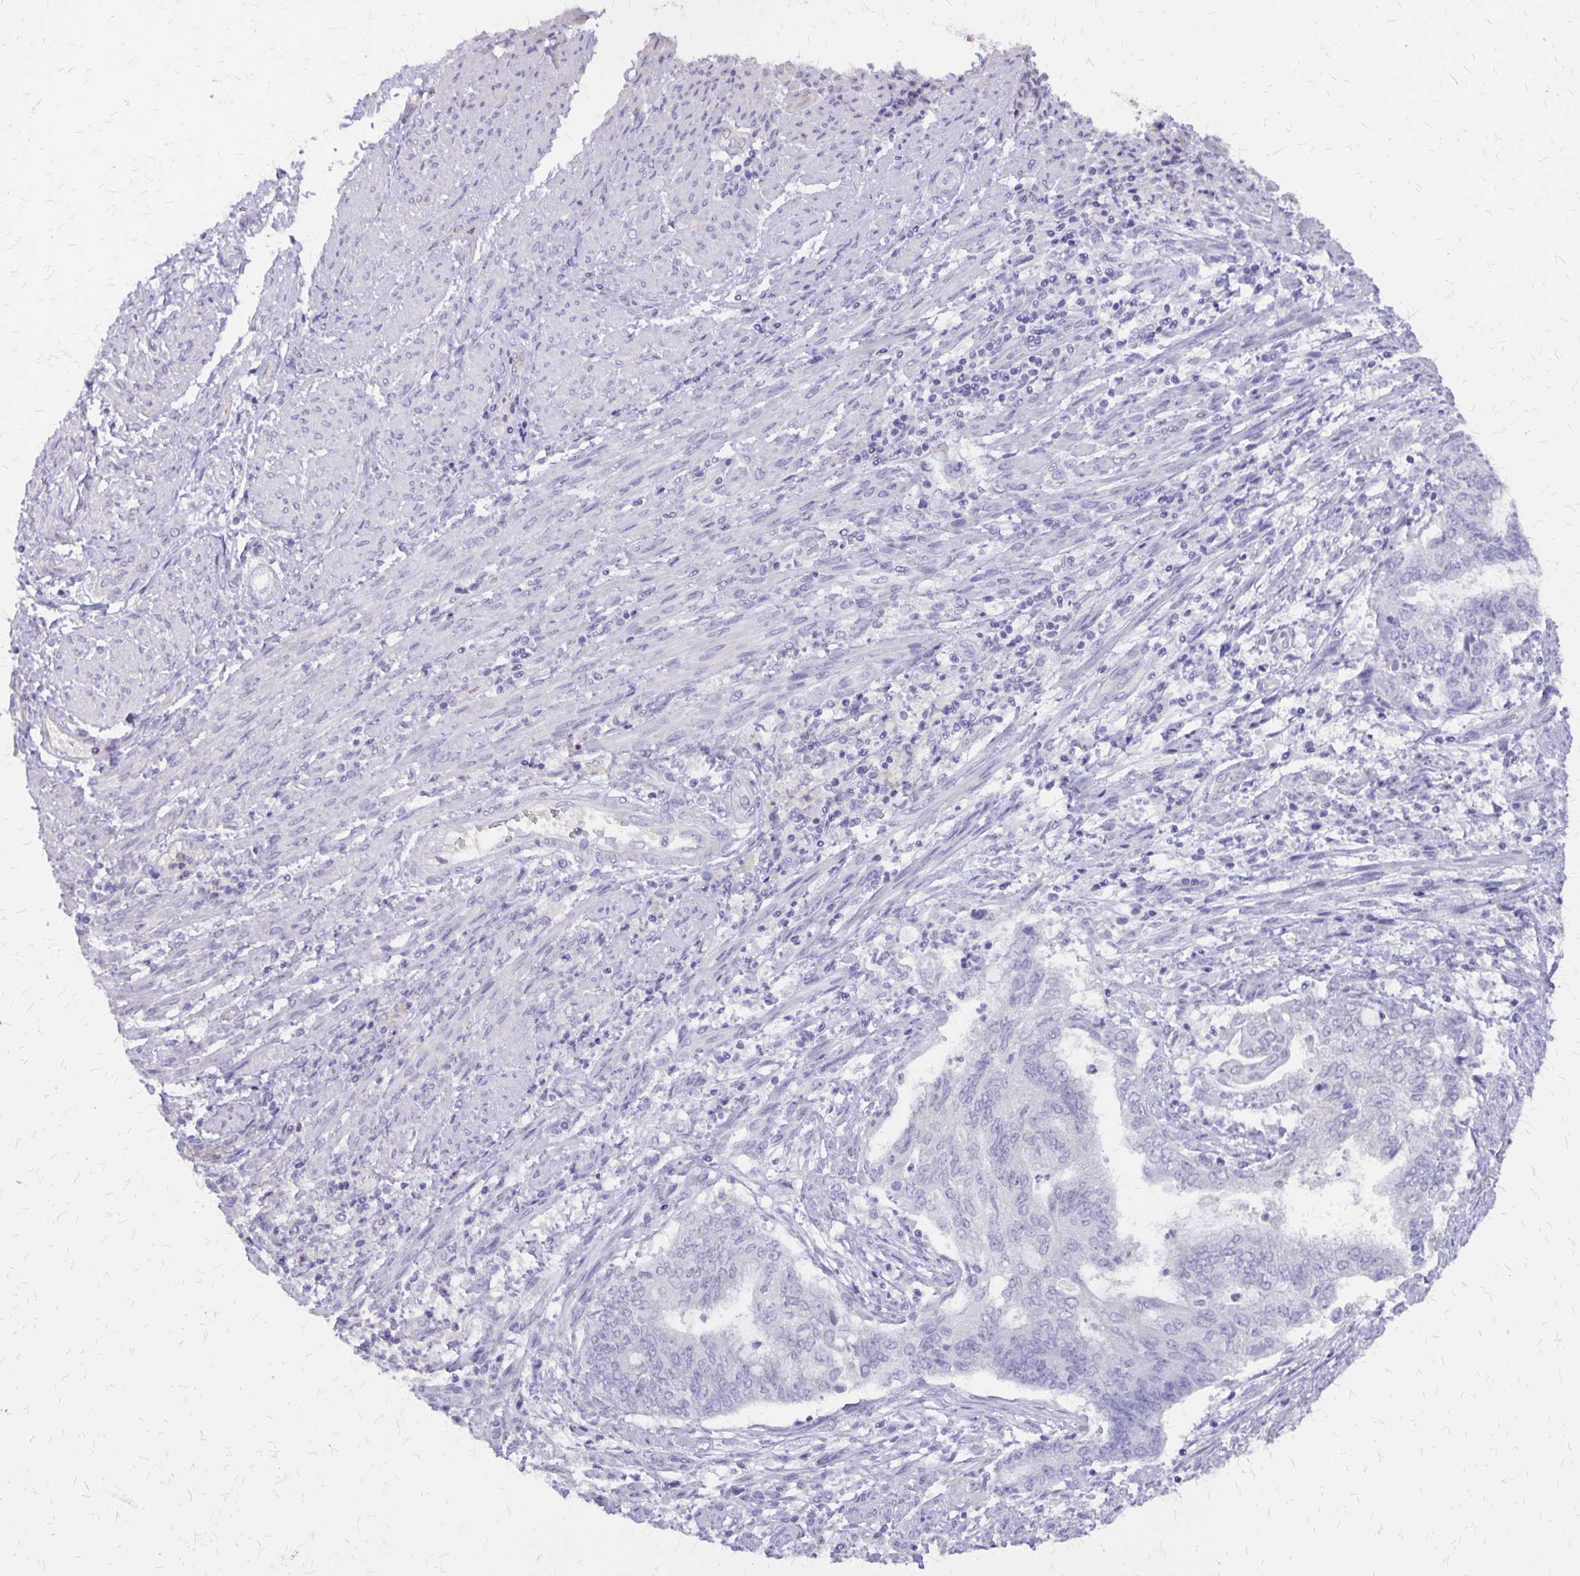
{"staining": {"intensity": "negative", "quantity": "none", "location": "none"}, "tissue": "endometrial cancer", "cell_type": "Tumor cells", "image_type": "cancer", "snomed": [{"axis": "morphology", "description": "Adenocarcinoma, NOS"}, {"axis": "topography", "description": "Endometrium"}], "caption": "This is a image of immunohistochemistry (IHC) staining of adenocarcinoma (endometrial), which shows no expression in tumor cells.", "gene": "SI", "patient": {"sex": "female", "age": 65}}